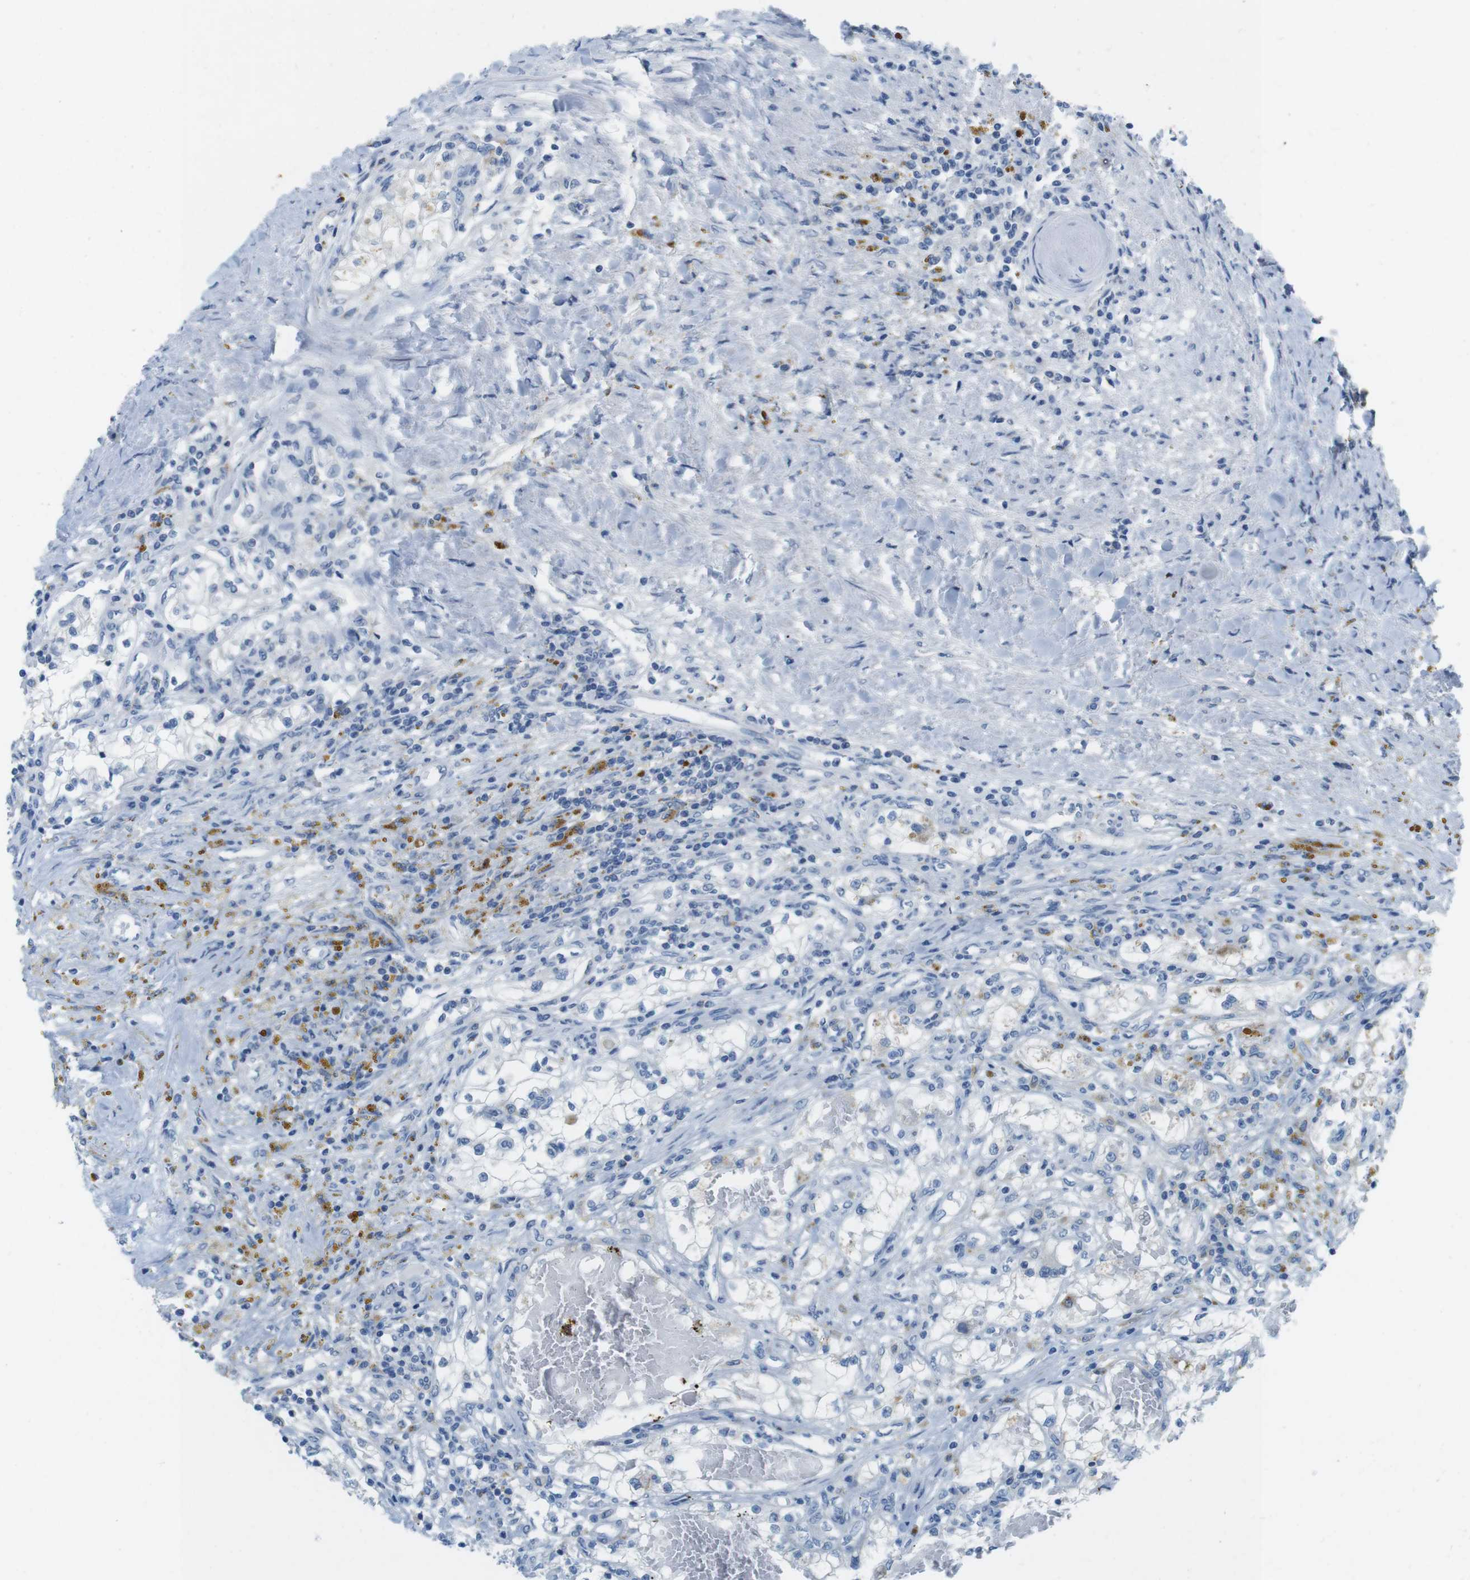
{"staining": {"intensity": "negative", "quantity": "none", "location": "none"}, "tissue": "renal cancer", "cell_type": "Tumor cells", "image_type": "cancer", "snomed": [{"axis": "morphology", "description": "Adenocarcinoma, NOS"}, {"axis": "topography", "description": "Kidney"}], "caption": "There is no significant expression in tumor cells of renal cancer (adenocarcinoma).", "gene": "YIPF1", "patient": {"sex": "male", "age": 68}}